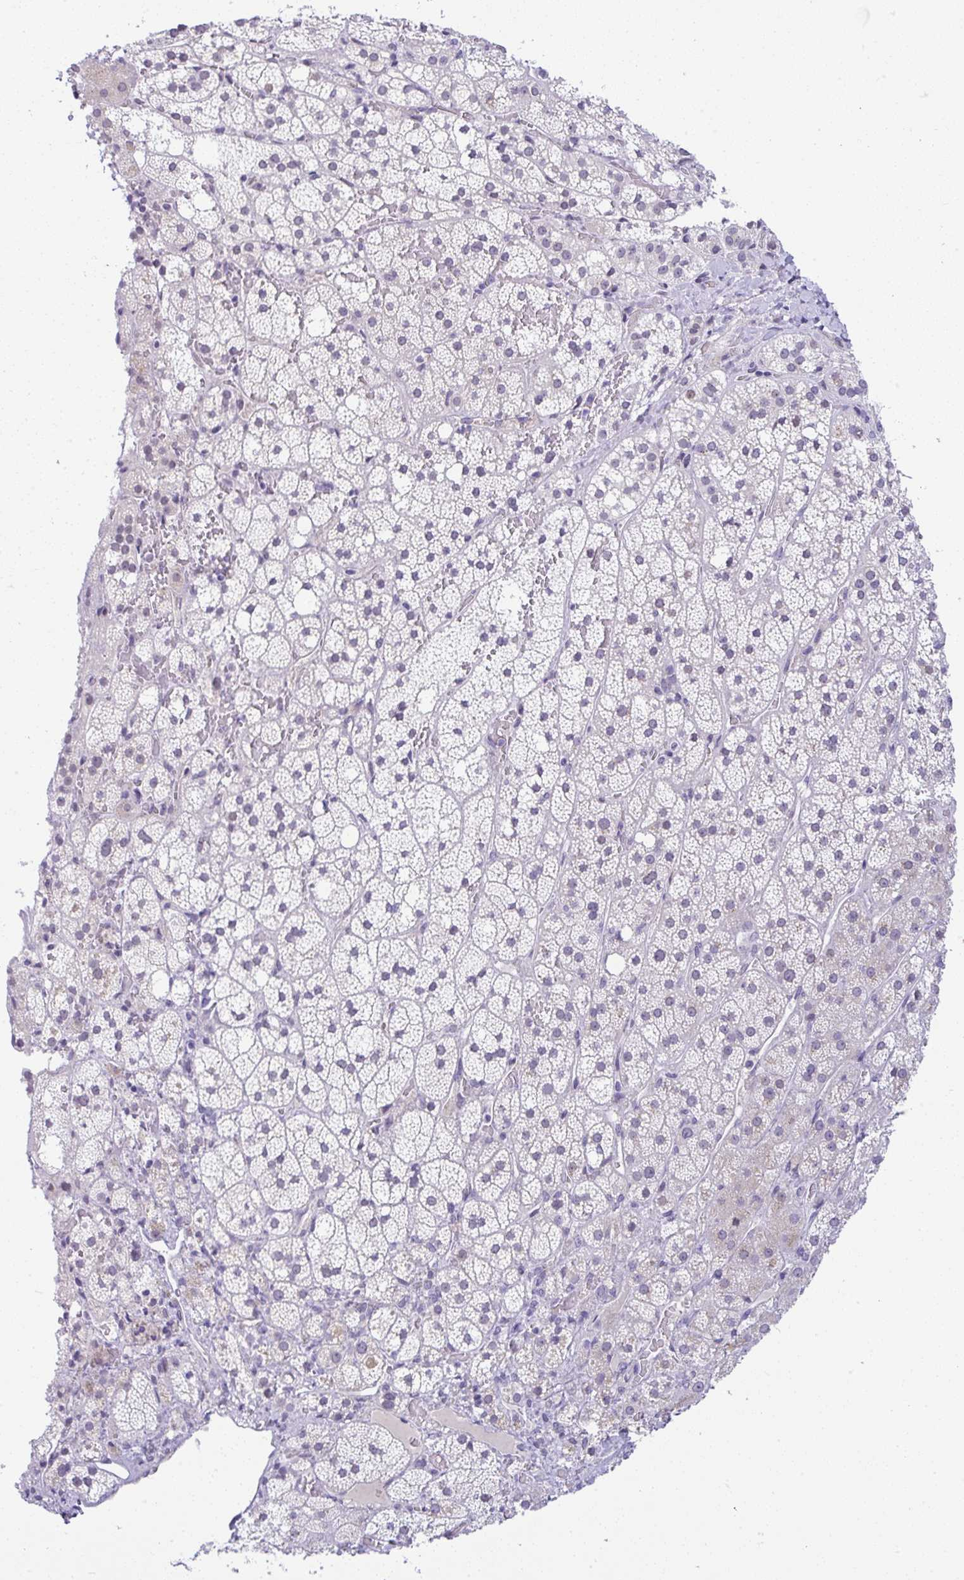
{"staining": {"intensity": "moderate", "quantity": "<25%", "location": "cytoplasmic/membranous,nuclear"}, "tissue": "adrenal gland", "cell_type": "Glandular cells", "image_type": "normal", "snomed": [{"axis": "morphology", "description": "Normal tissue, NOS"}, {"axis": "topography", "description": "Adrenal gland"}], "caption": "Immunohistochemical staining of benign adrenal gland reveals low levels of moderate cytoplasmic/membranous,nuclear positivity in approximately <25% of glandular cells. The staining was performed using DAB, with brown indicating positive protein expression. Nuclei are stained blue with hematoxylin.", "gene": "FAM177A1", "patient": {"sex": "male", "age": 53}}